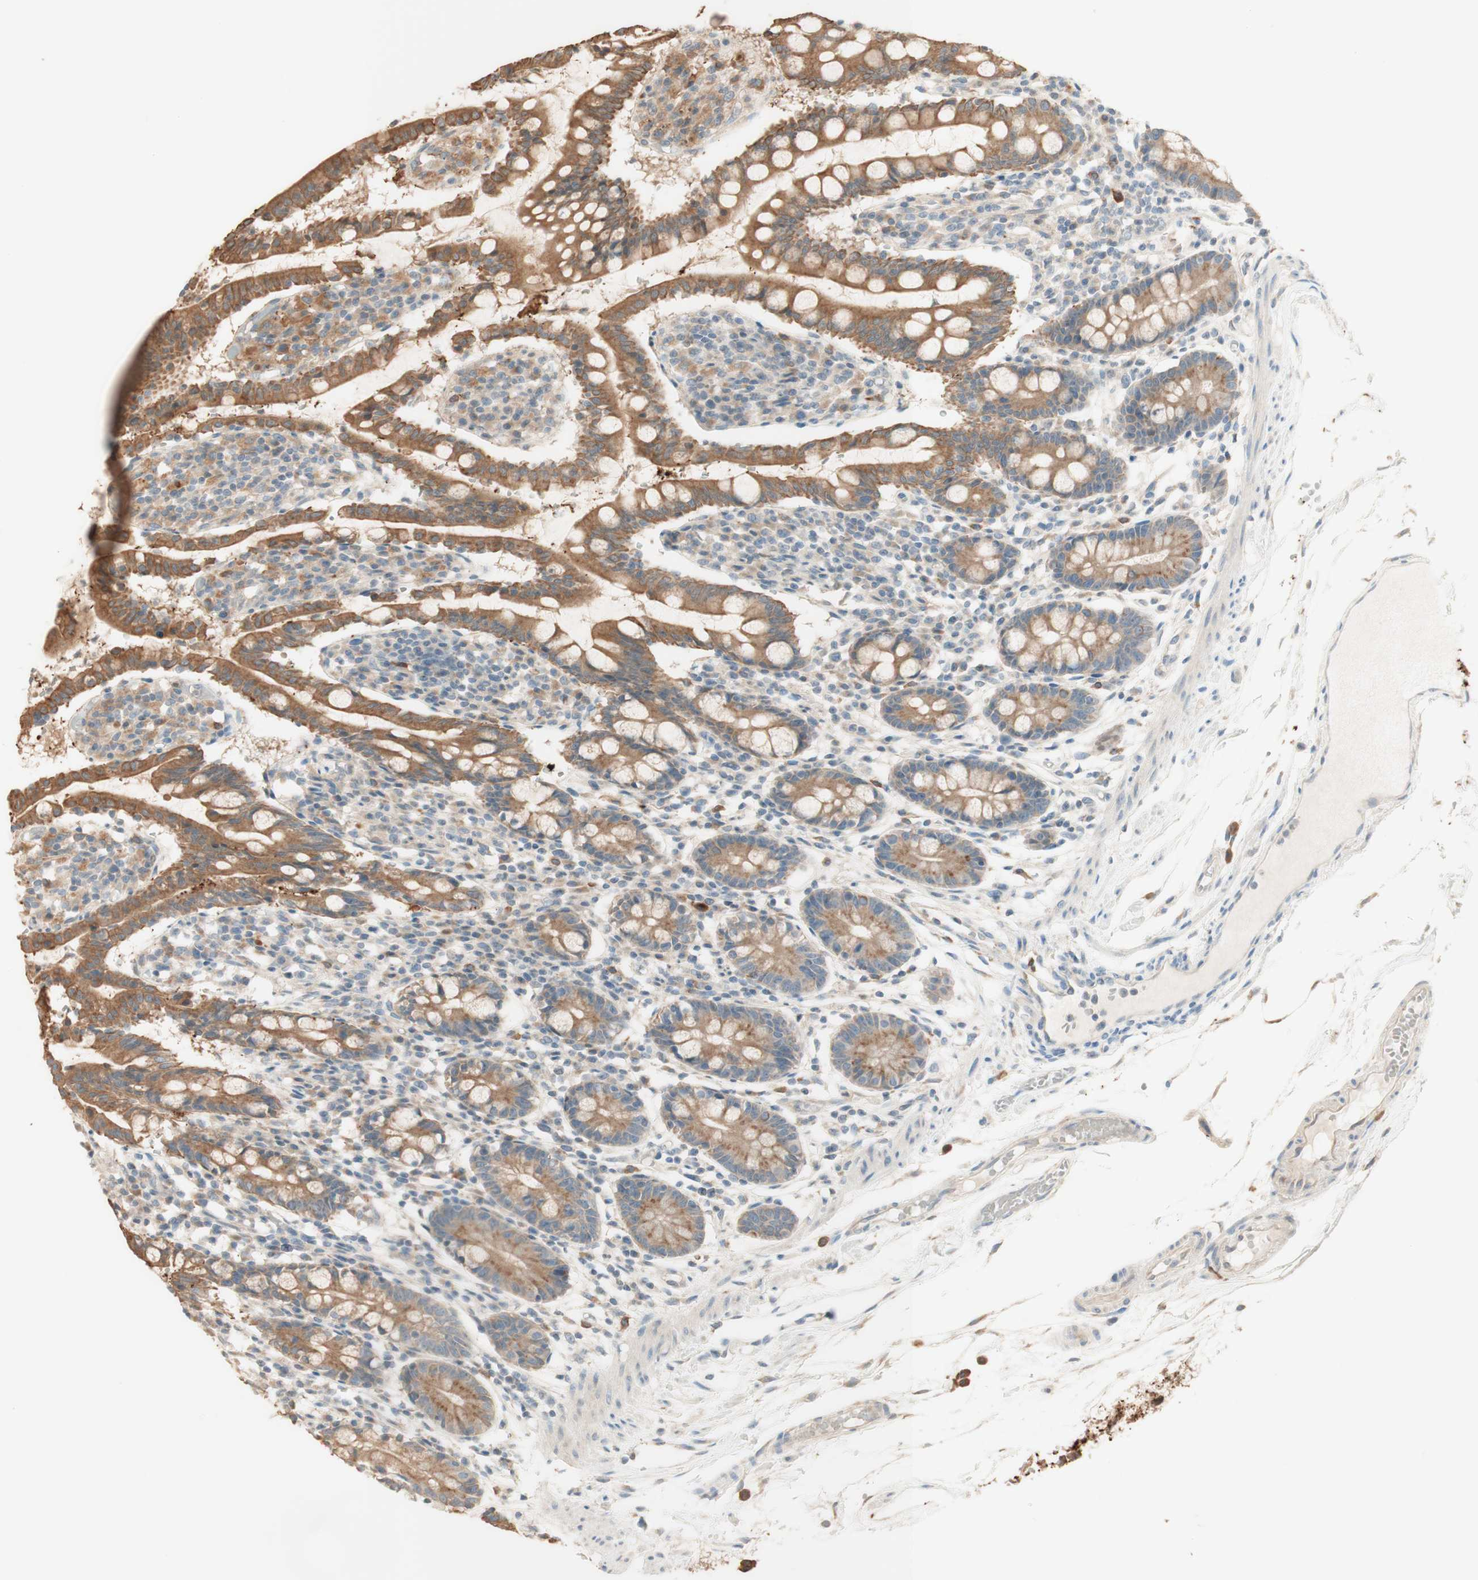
{"staining": {"intensity": "moderate", "quantity": ">75%", "location": "cytoplasmic/membranous"}, "tissue": "small intestine", "cell_type": "Glandular cells", "image_type": "normal", "snomed": [{"axis": "morphology", "description": "Normal tissue, NOS"}, {"axis": "morphology", "description": "Cystadenocarcinoma, serous, Metastatic site"}, {"axis": "topography", "description": "Small intestine"}], "caption": "IHC micrograph of unremarkable small intestine: small intestine stained using immunohistochemistry exhibits medium levels of moderate protein expression localized specifically in the cytoplasmic/membranous of glandular cells, appearing as a cytoplasmic/membranous brown color.", "gene": "CLCN2", "patient": {"sex": "female", "age": 61}}